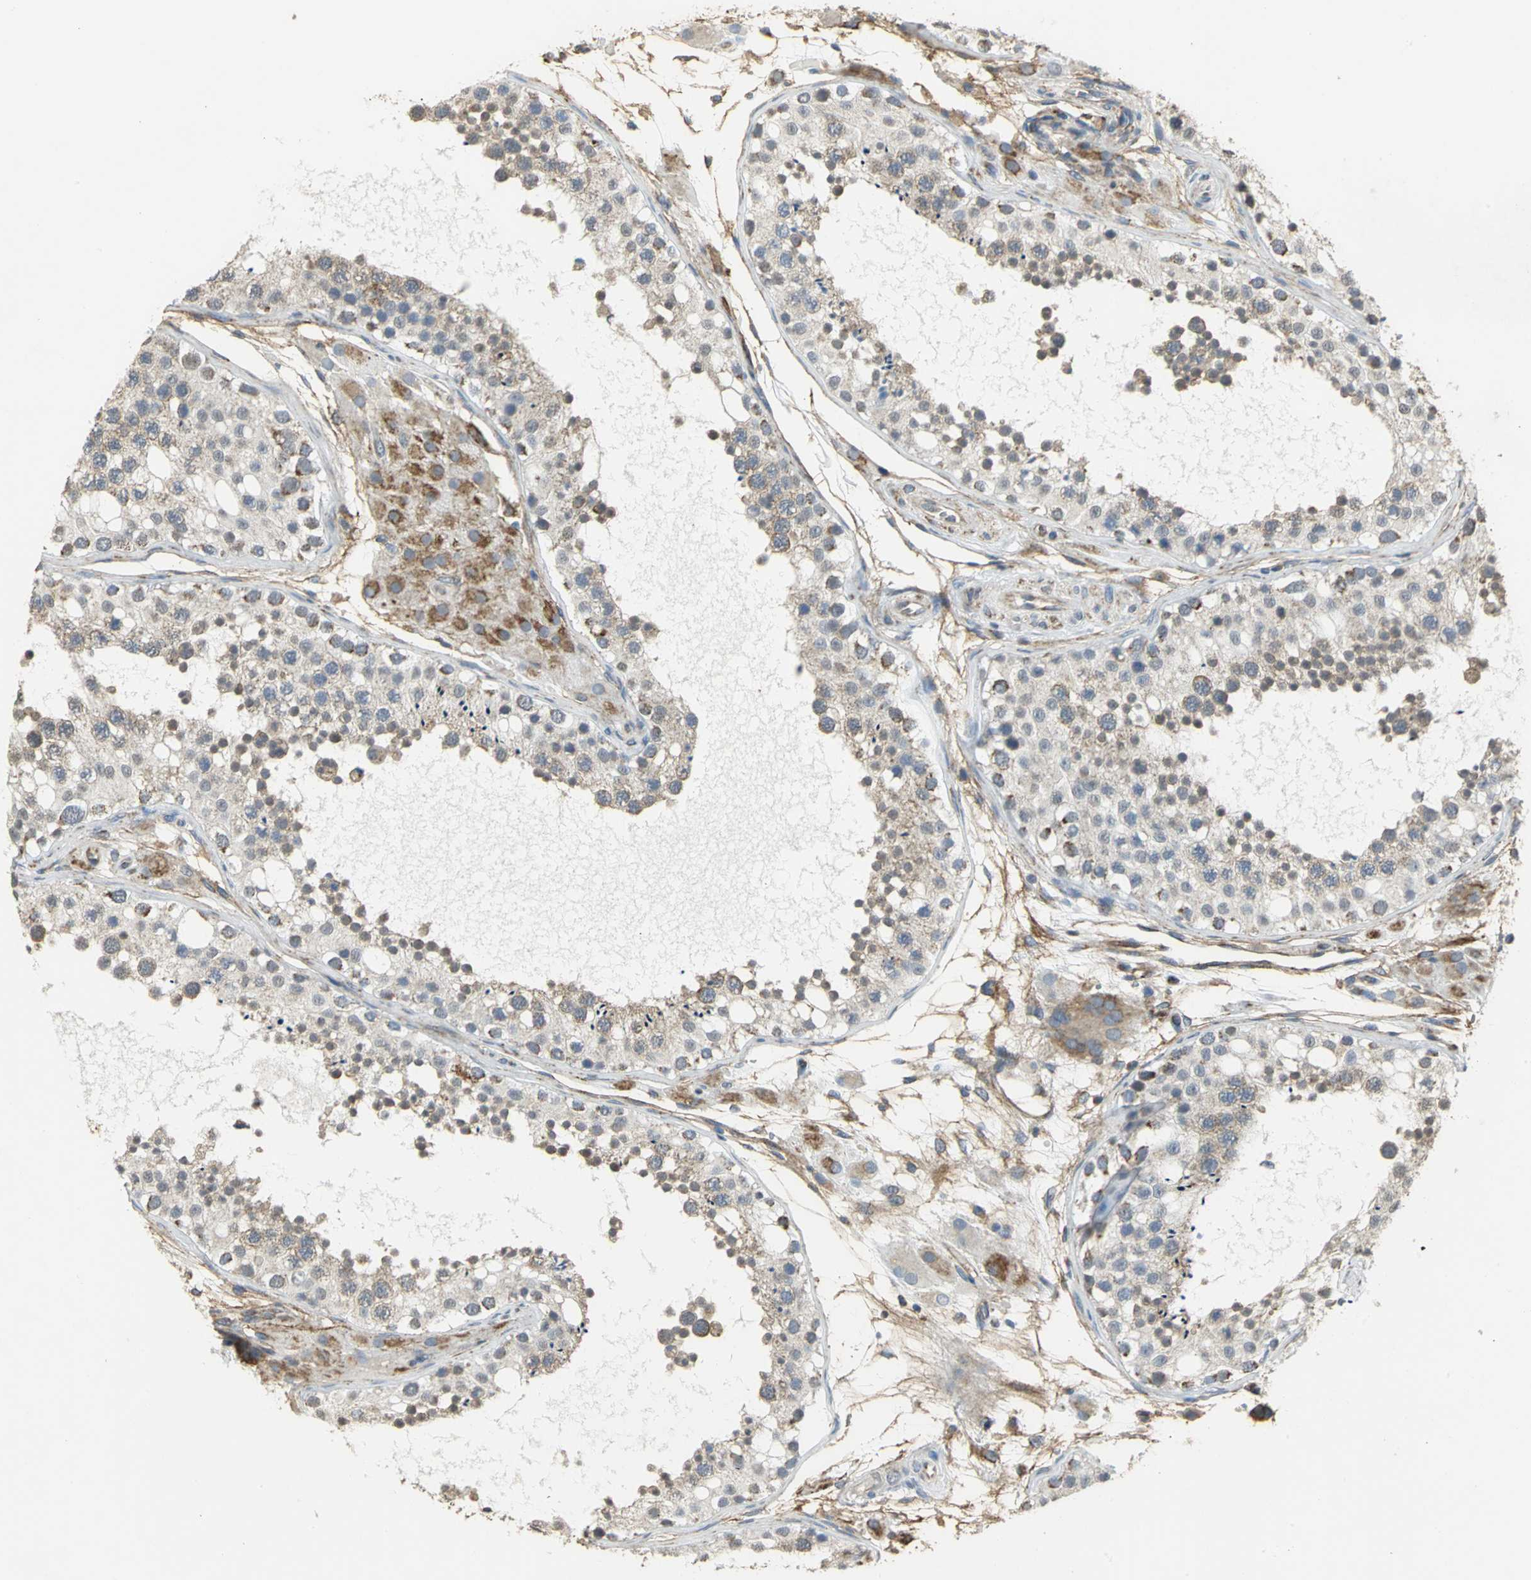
{"staining": {"intensity": "weak", "quantity": ">75%", "location": "cytoplasmic/membranous"}, "tissue": "testis", "cell_type": "Cells in seminiferous ducts", "image_type": "normal", "snomed": [{"axis": "morphology", "description": "Normal tissue, NOS"}, {"axis": "topography", "description": "Testis"}], "caption": "Brown immunohistochemical staining in benign human testis shows weak cytoplasmic/membranous positivity in about >75% of cells in seminiferous ducts.", "gene": "NDUFB5", "patient": {"sex": "male", "age": 26}}